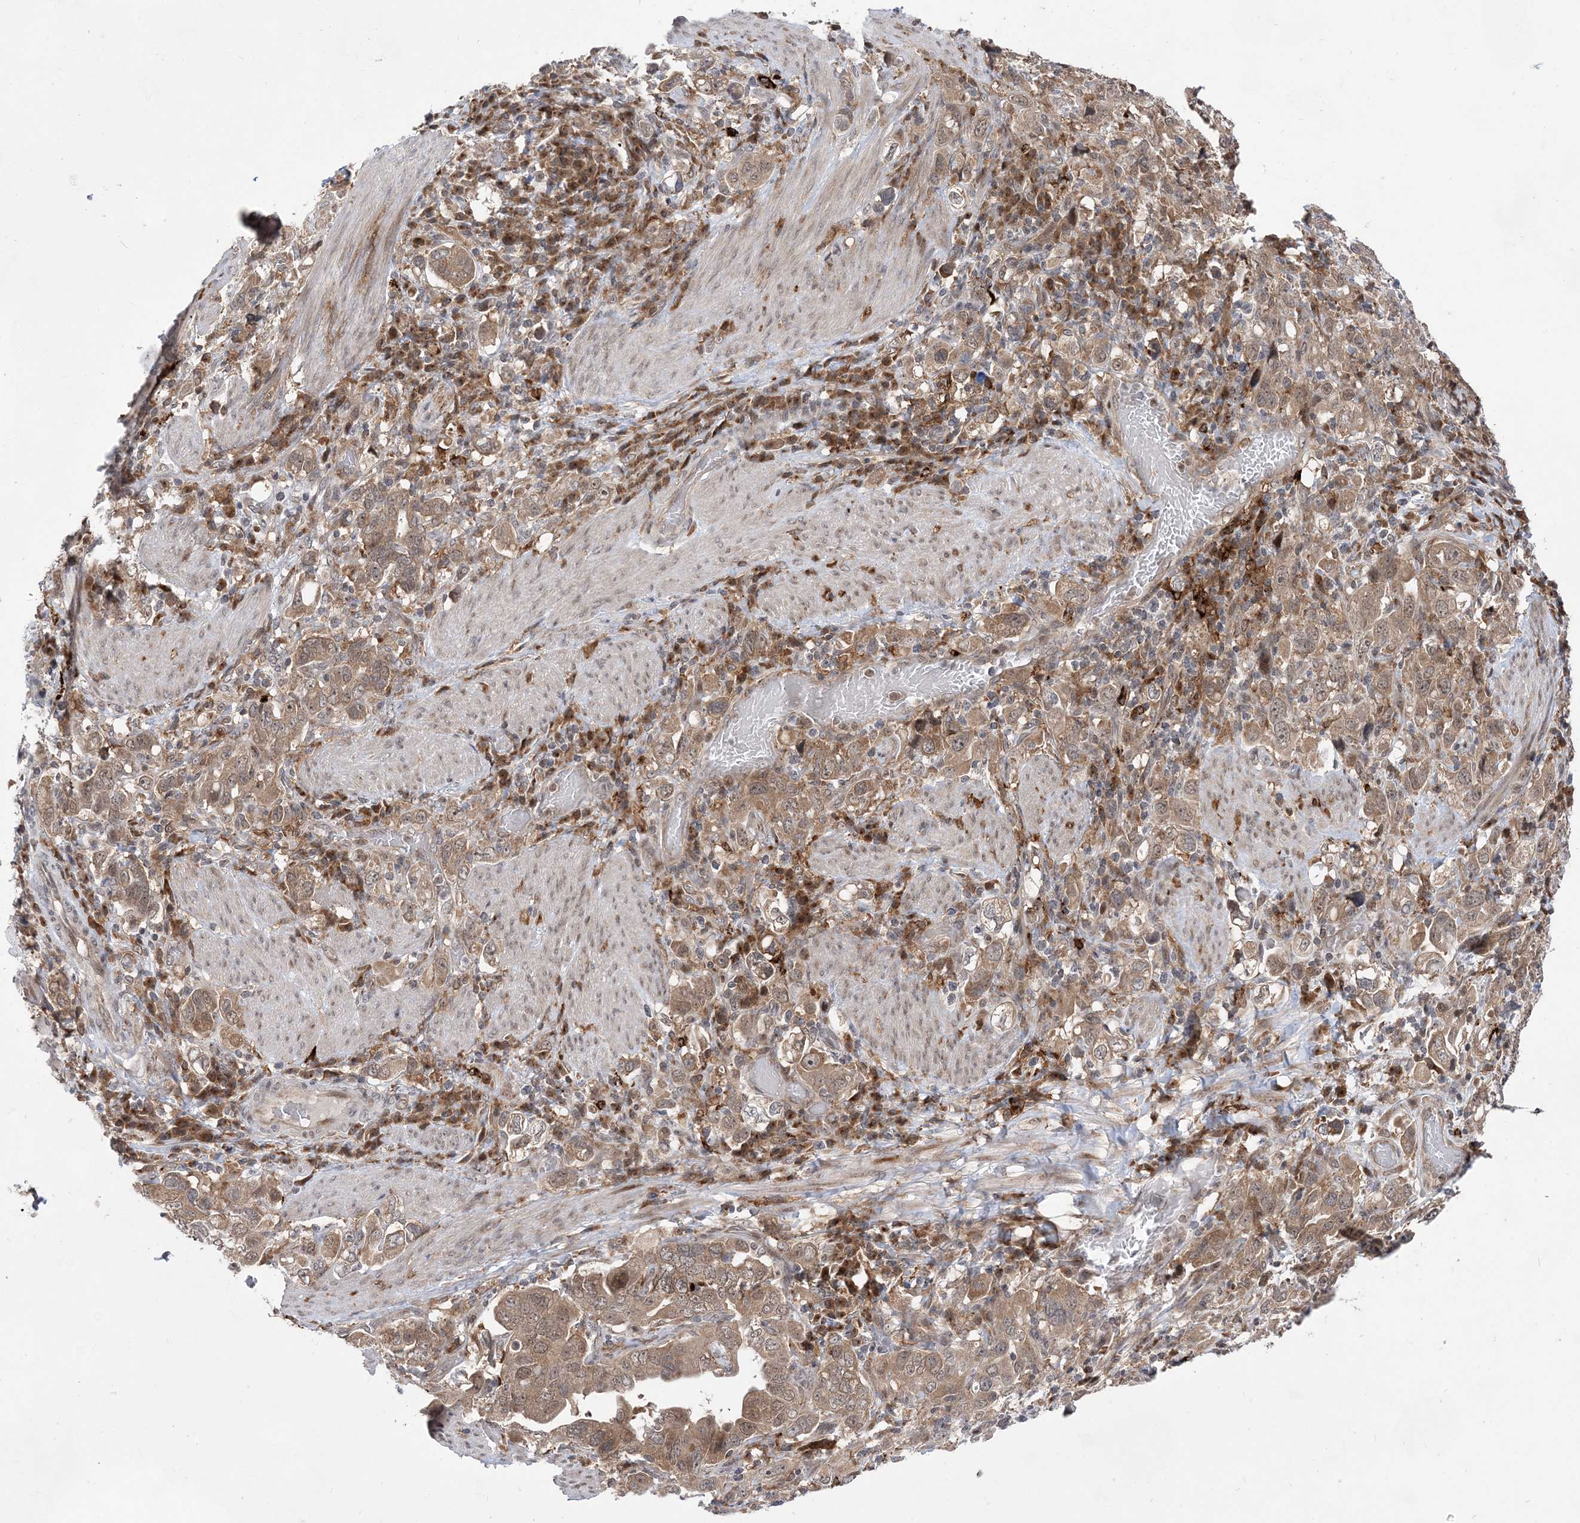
{"staining": {"intensity": "moderate", "quantity": "25%-75%", "location": "cytoplasmic/membranous"}, "tissue": "stomach cancer", "cell_type": "Tumor cells", "image_type": "cancer", "snomed": [{"axis": "morphology", "description": "Adenocarcinoma, NOS"}, {"axis": "topography", "description": "Stomach, upper"}], "caption": "This is a micrograph of IHC staining of stomach adenocarcinoma, which shows moderate positivity in the cytoplasmic/membranous of tumor cells.", "gene": "ANAPC15", "patient": {"sex": "male", "age": 62}}